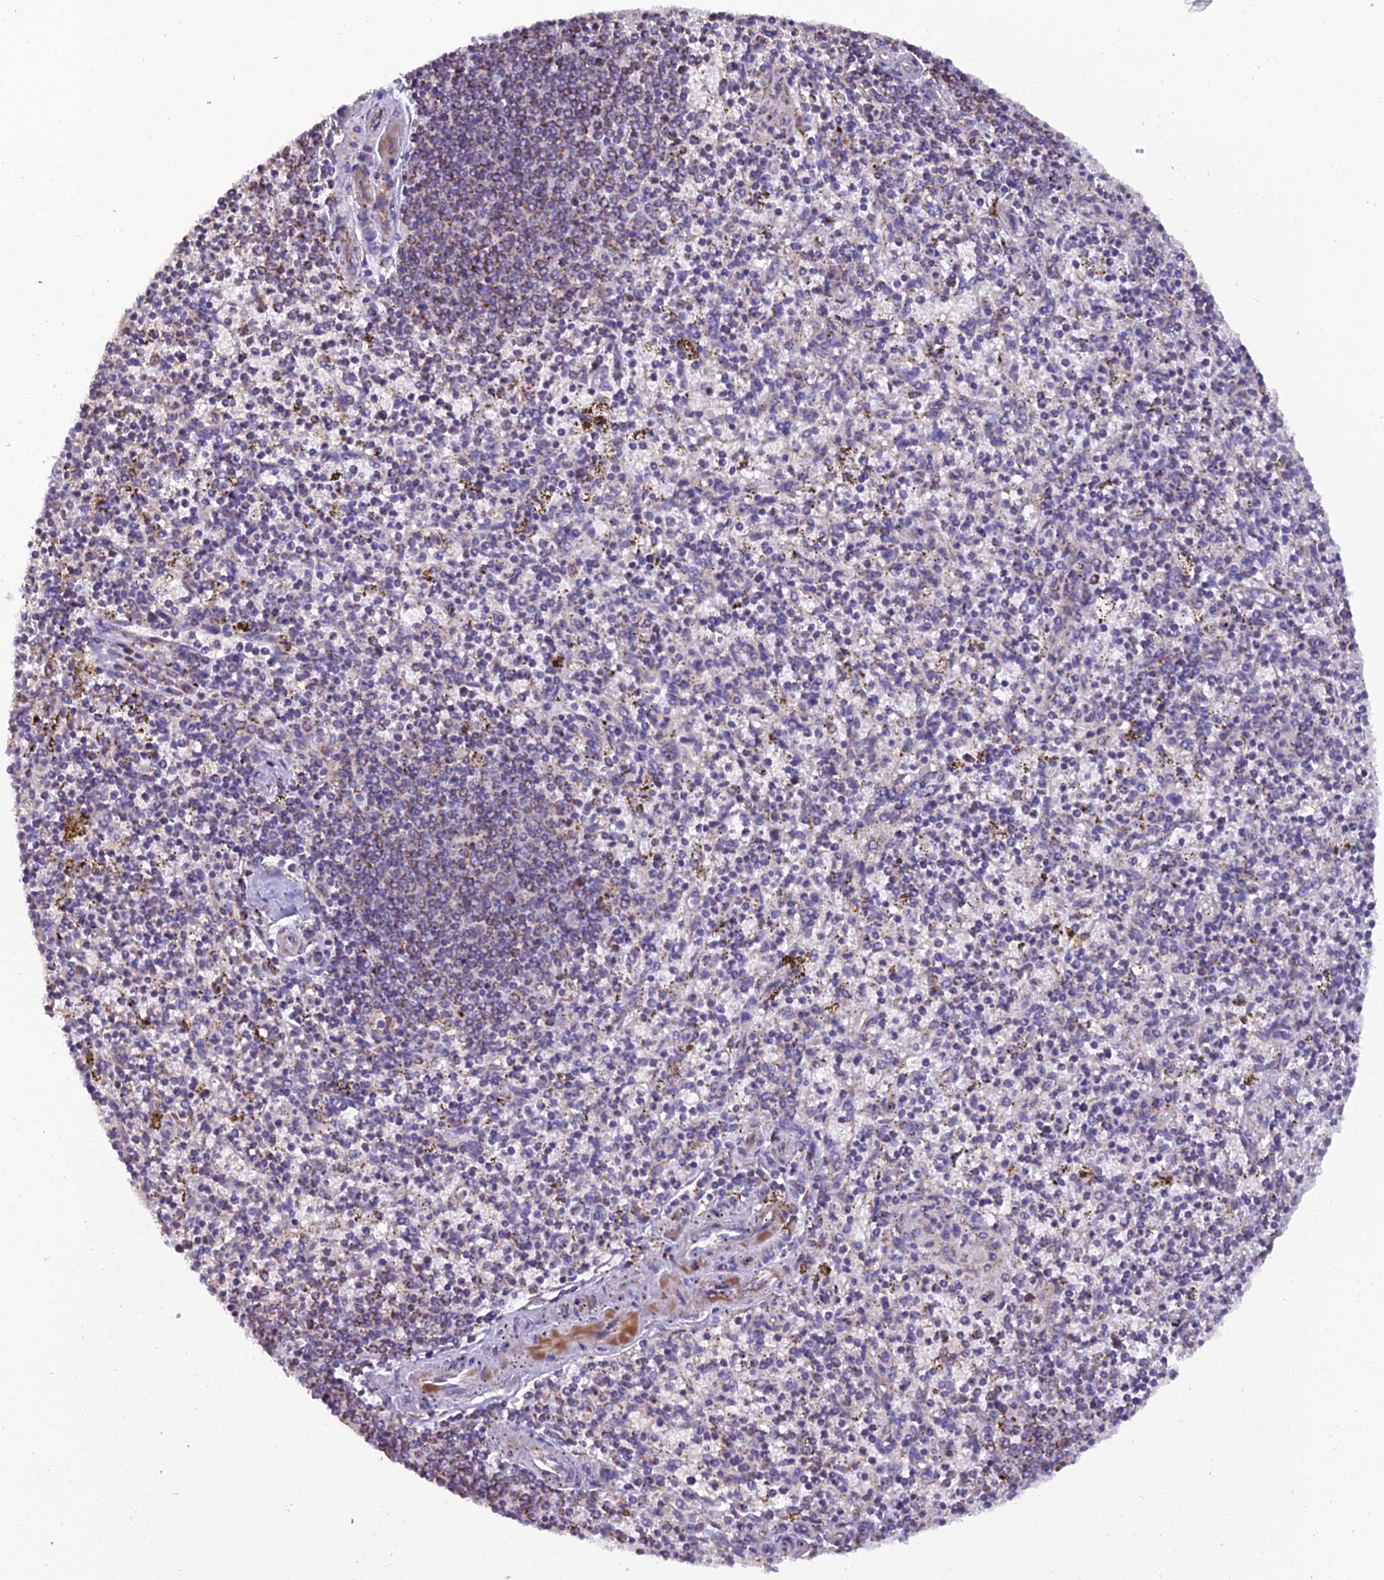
{"staining": {"intensity": "negative", "quantity": "none", "location": "none"}, "tissue": "spleen", "cell_type": "Cells in red pulp", "image_type": "normal", "snomed": [{"axis": "morphology", "description": "Normal tissue, NOS"}, {"axis": "topography", "description": "Spleen"}], "caption": "Immunohistochemistry (IHC) of benign human spleen demonstrates no staining in cells in red pulp. Nuclei are stained in blue.", "gene": "GPD1", "patient": {"sex": "male", "age": 72}}